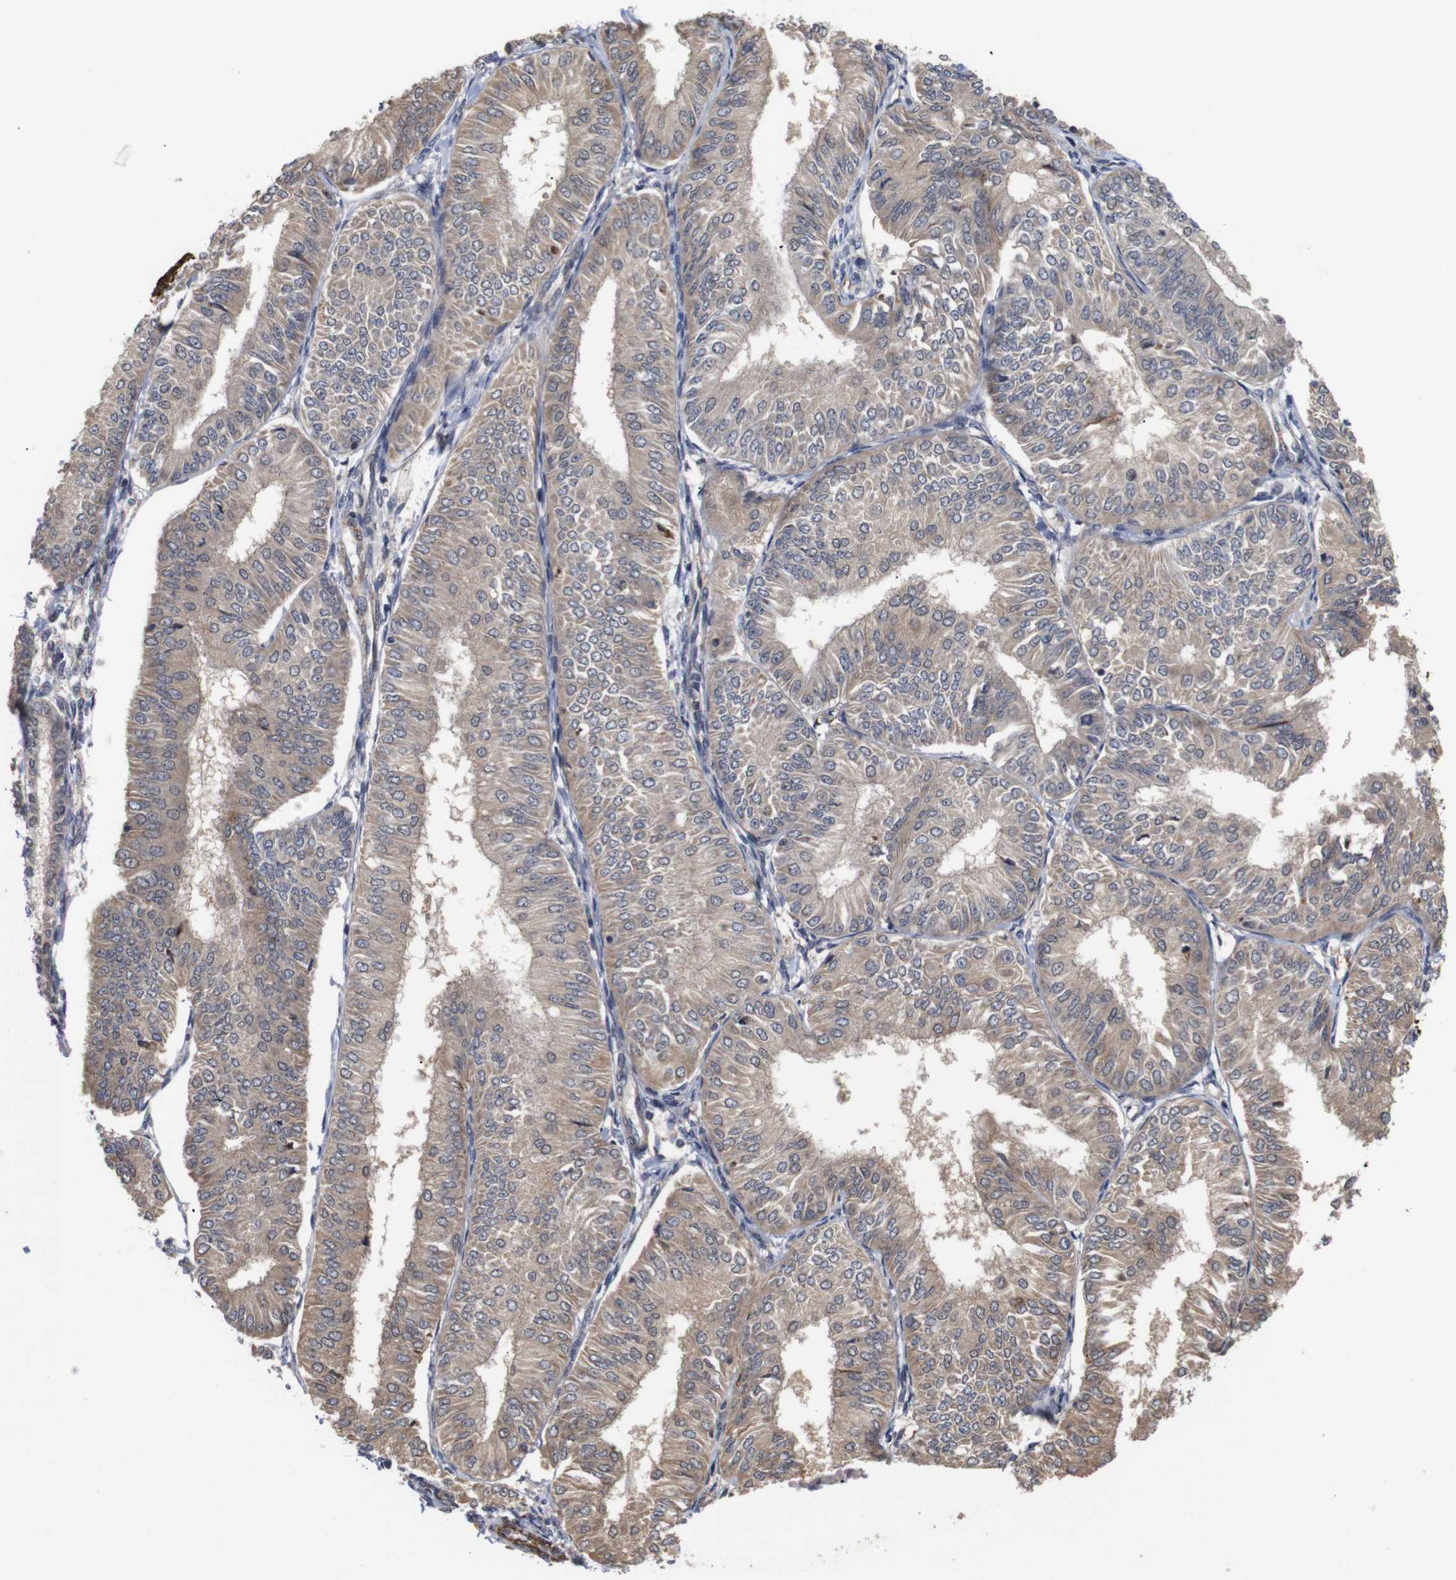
{"staining": {"intensity": "weak", "quantity": ">75%", "location": "cytoplasmic/membranous"}, "tissue": "endometrial cancer", "cell_type": "Tumor cells", "image_type": "cancer", "snomed": [{"axis": "morphology", "description": "Adenocarcinoma, NOS"}, {"axis": "topography", "description": "Endometrium"}], "caption": "Immunohistochemistry histopathology image of adenocarcinoma (endometrial) stained for a protein (brown), which shows low levels of weak cytoplasmic/membranous expression in about >75% of tumor cells.", "gene": "PDLIM5", "patient": {"sex": "female", "age": 58}}